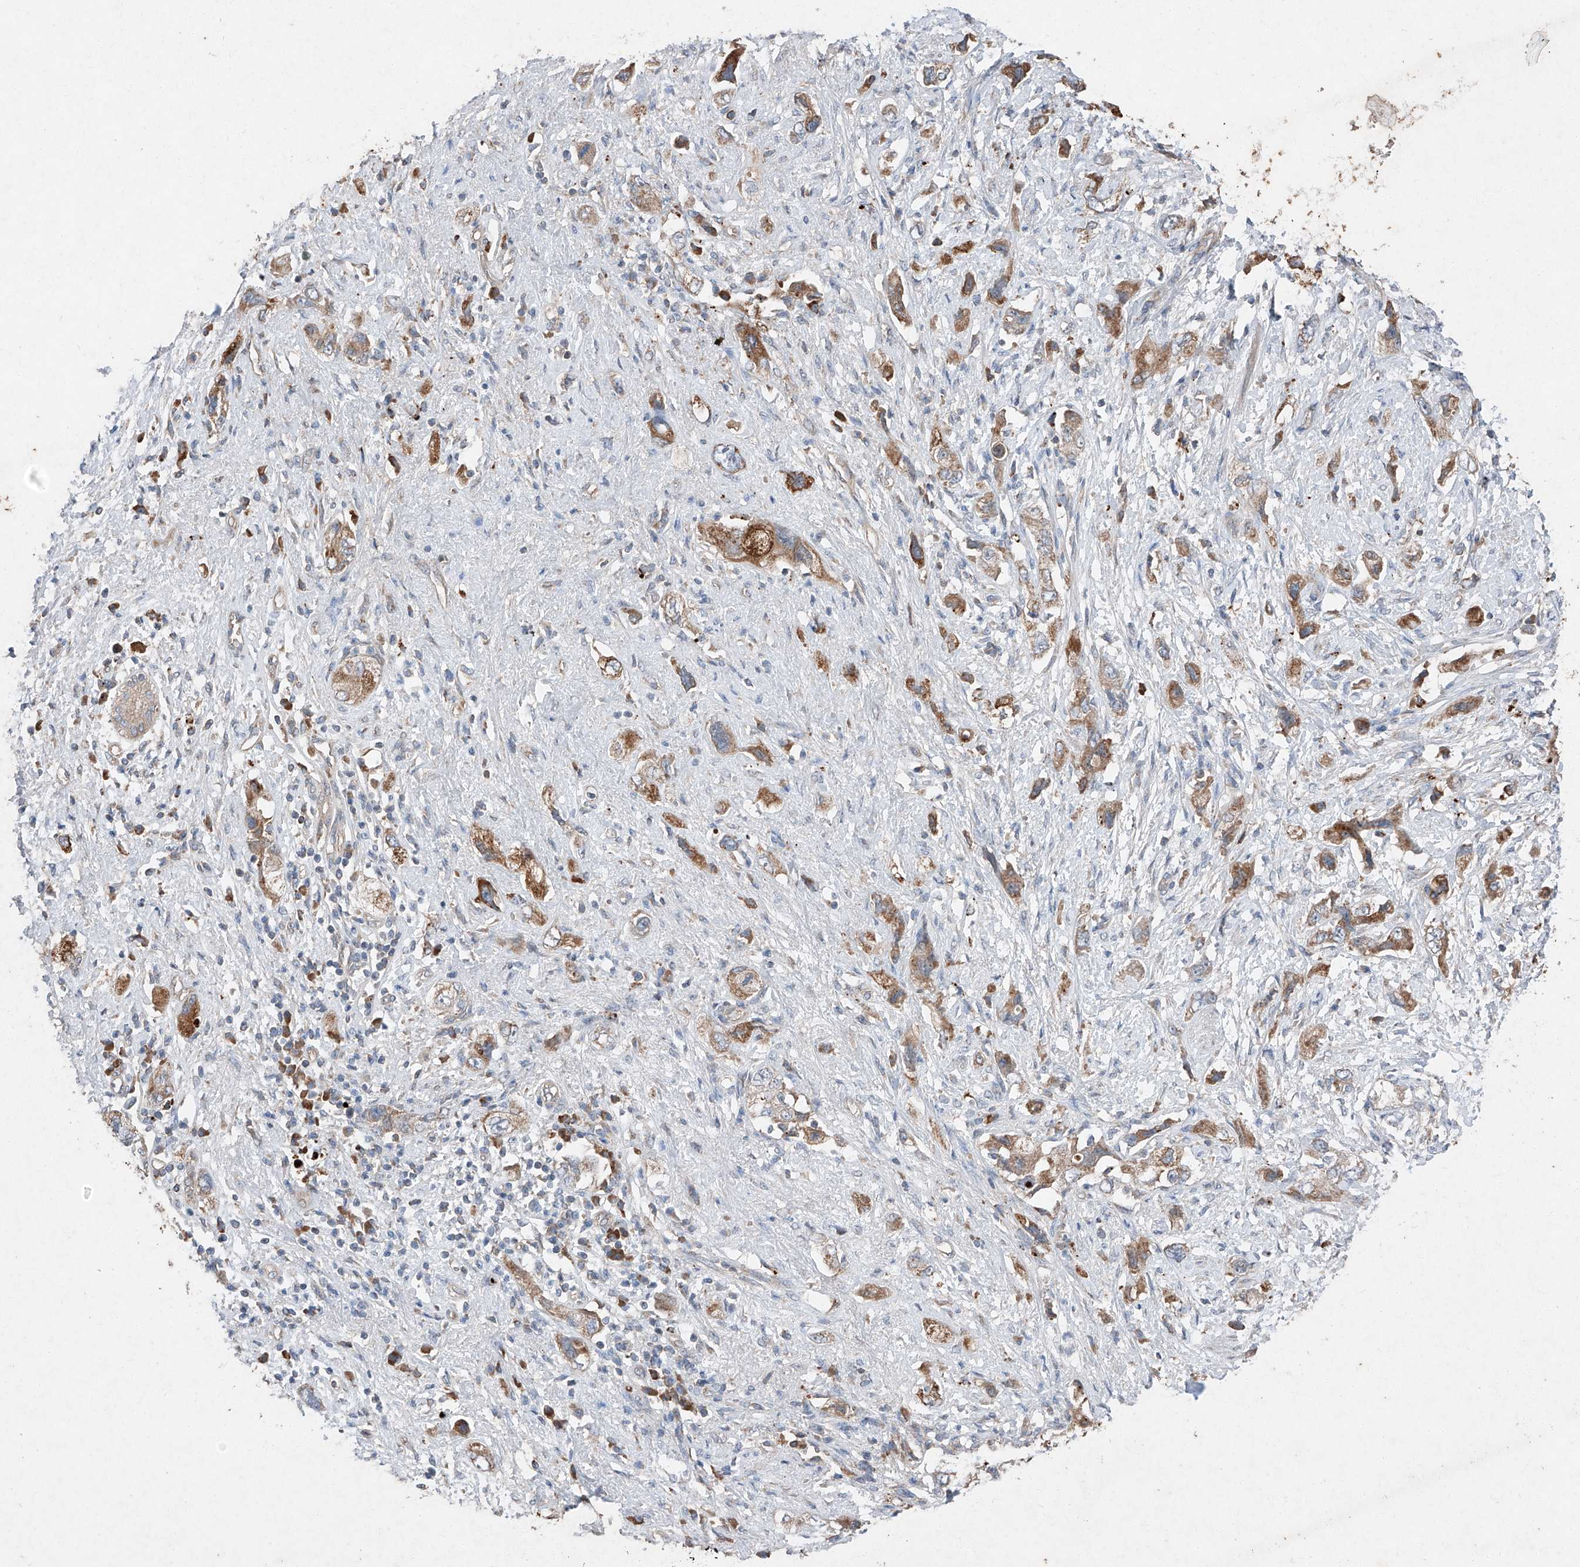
{"staining": {"intensity": "moderate", "quantity": ">75%", "location": "cytoplasmic/membranous"}, "tissue": "pancreatic cancer", "cell_type": "Tumor cells", "image_type": "cancer", "snomed": [{"axis": "morphology", "description": "Adenocarcinoma, NOS"}, {"axis": "topography", "description": "Pancreas"}], "caption": "There is medium levels of moderate cytoplasmic/membranous expression in tumor cells of adenocarcinoma (pancreatic), as demonstrated by immunohistochemical staining (brown color).", "gene": "RUSC1", "patient": {"sex": "female", "age": 73}}